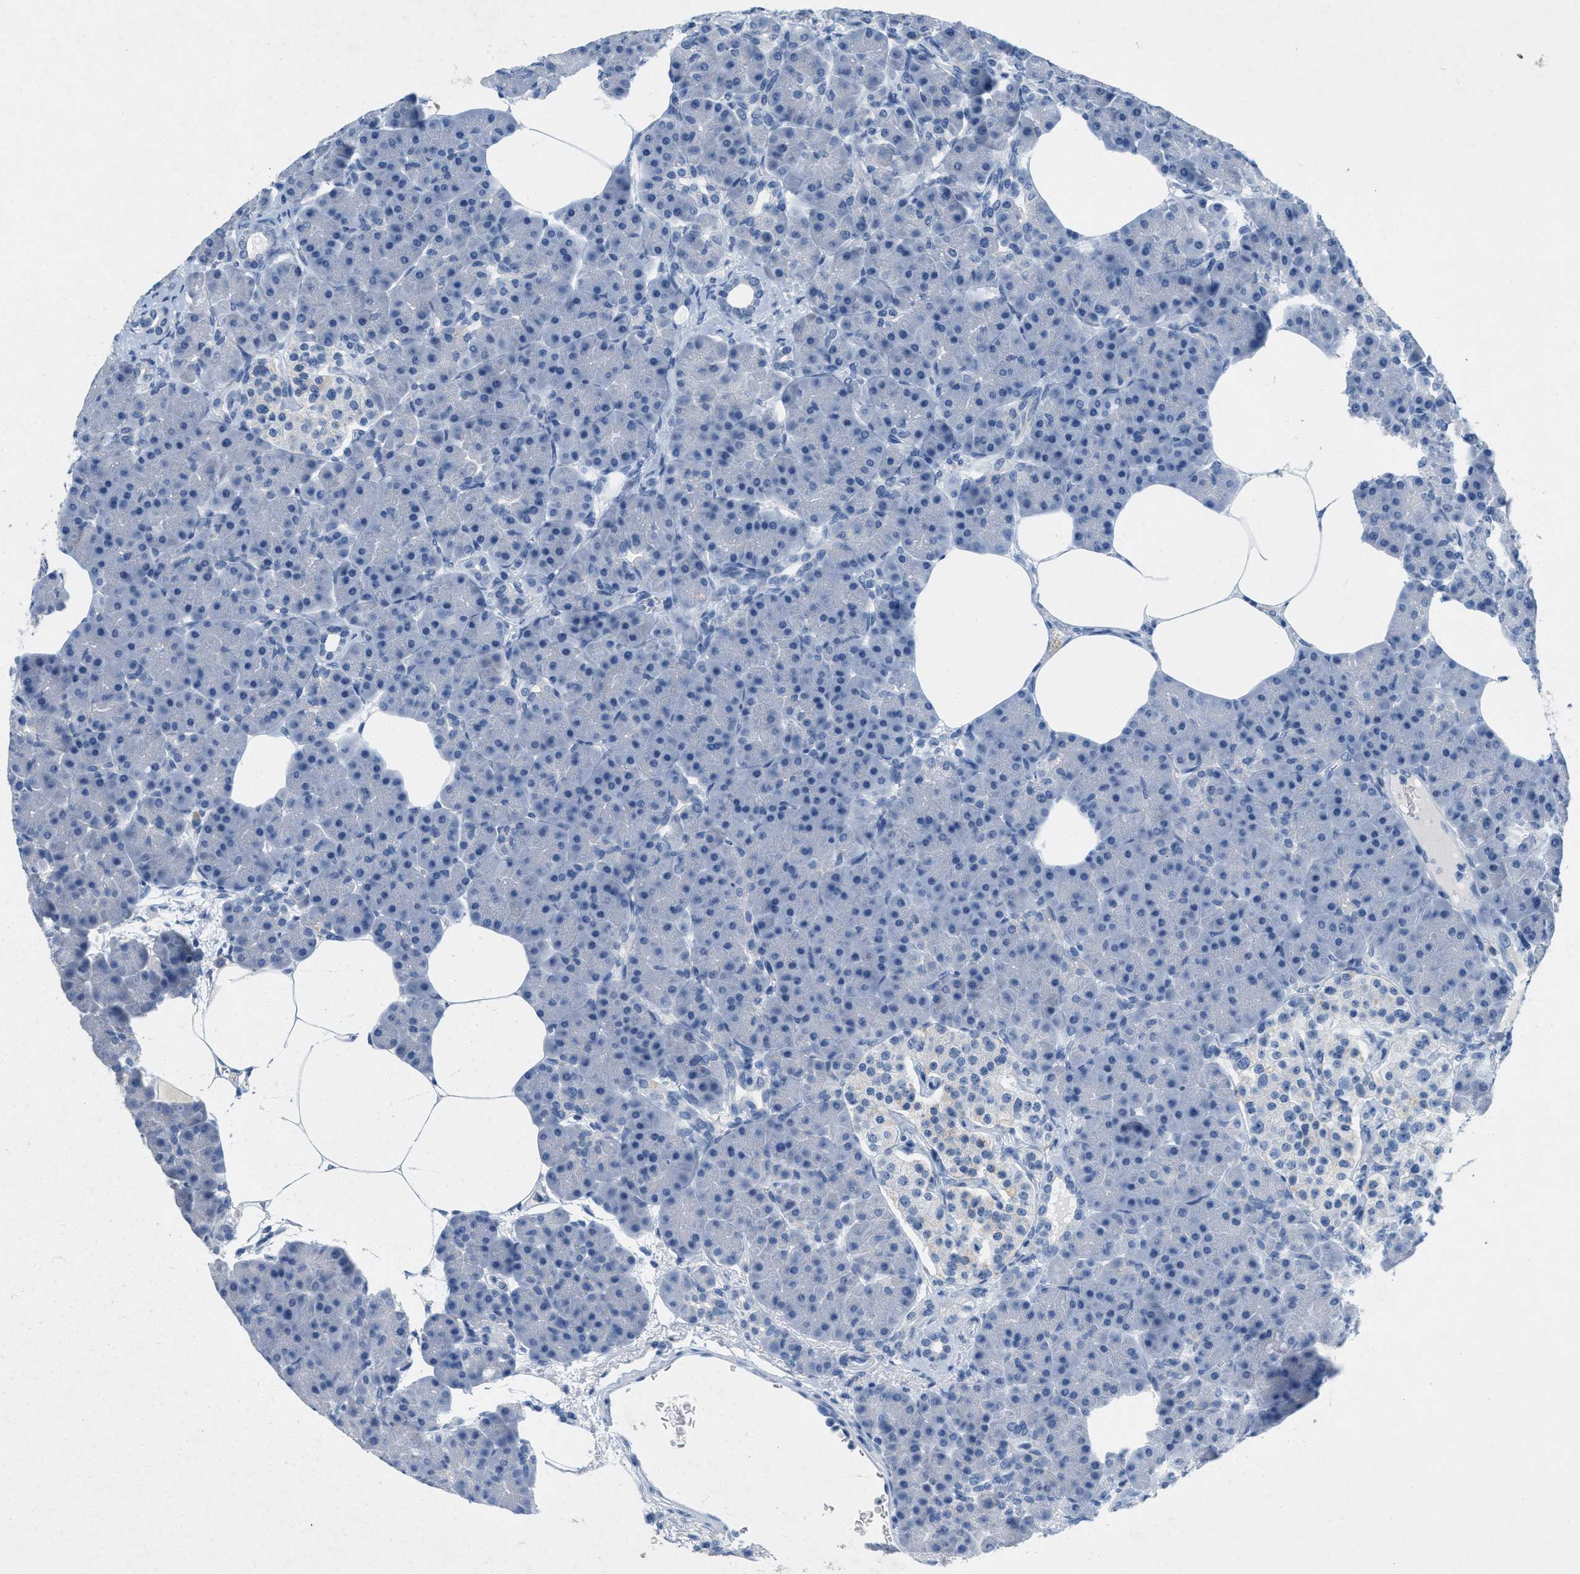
{"staining": {"intensity": "negative", "quantity": "none", "location": "none"}, "tissue": "pancreas", "cell_type": "Exocrine glandular cells", "image_type": "normal", "snomed": [{"axis": "morphology", "description": "Normal tissue, NOS"}, {"axis": "topography", "description": "Pancreas"}], "caption": "This is an immunohistochemistry (IHC) micrograph of benign human pancreas. There is no positivity in exocrine glandular cells.", "gene": "GPM6A", "patient": {"sex": "female", "age": 70}}